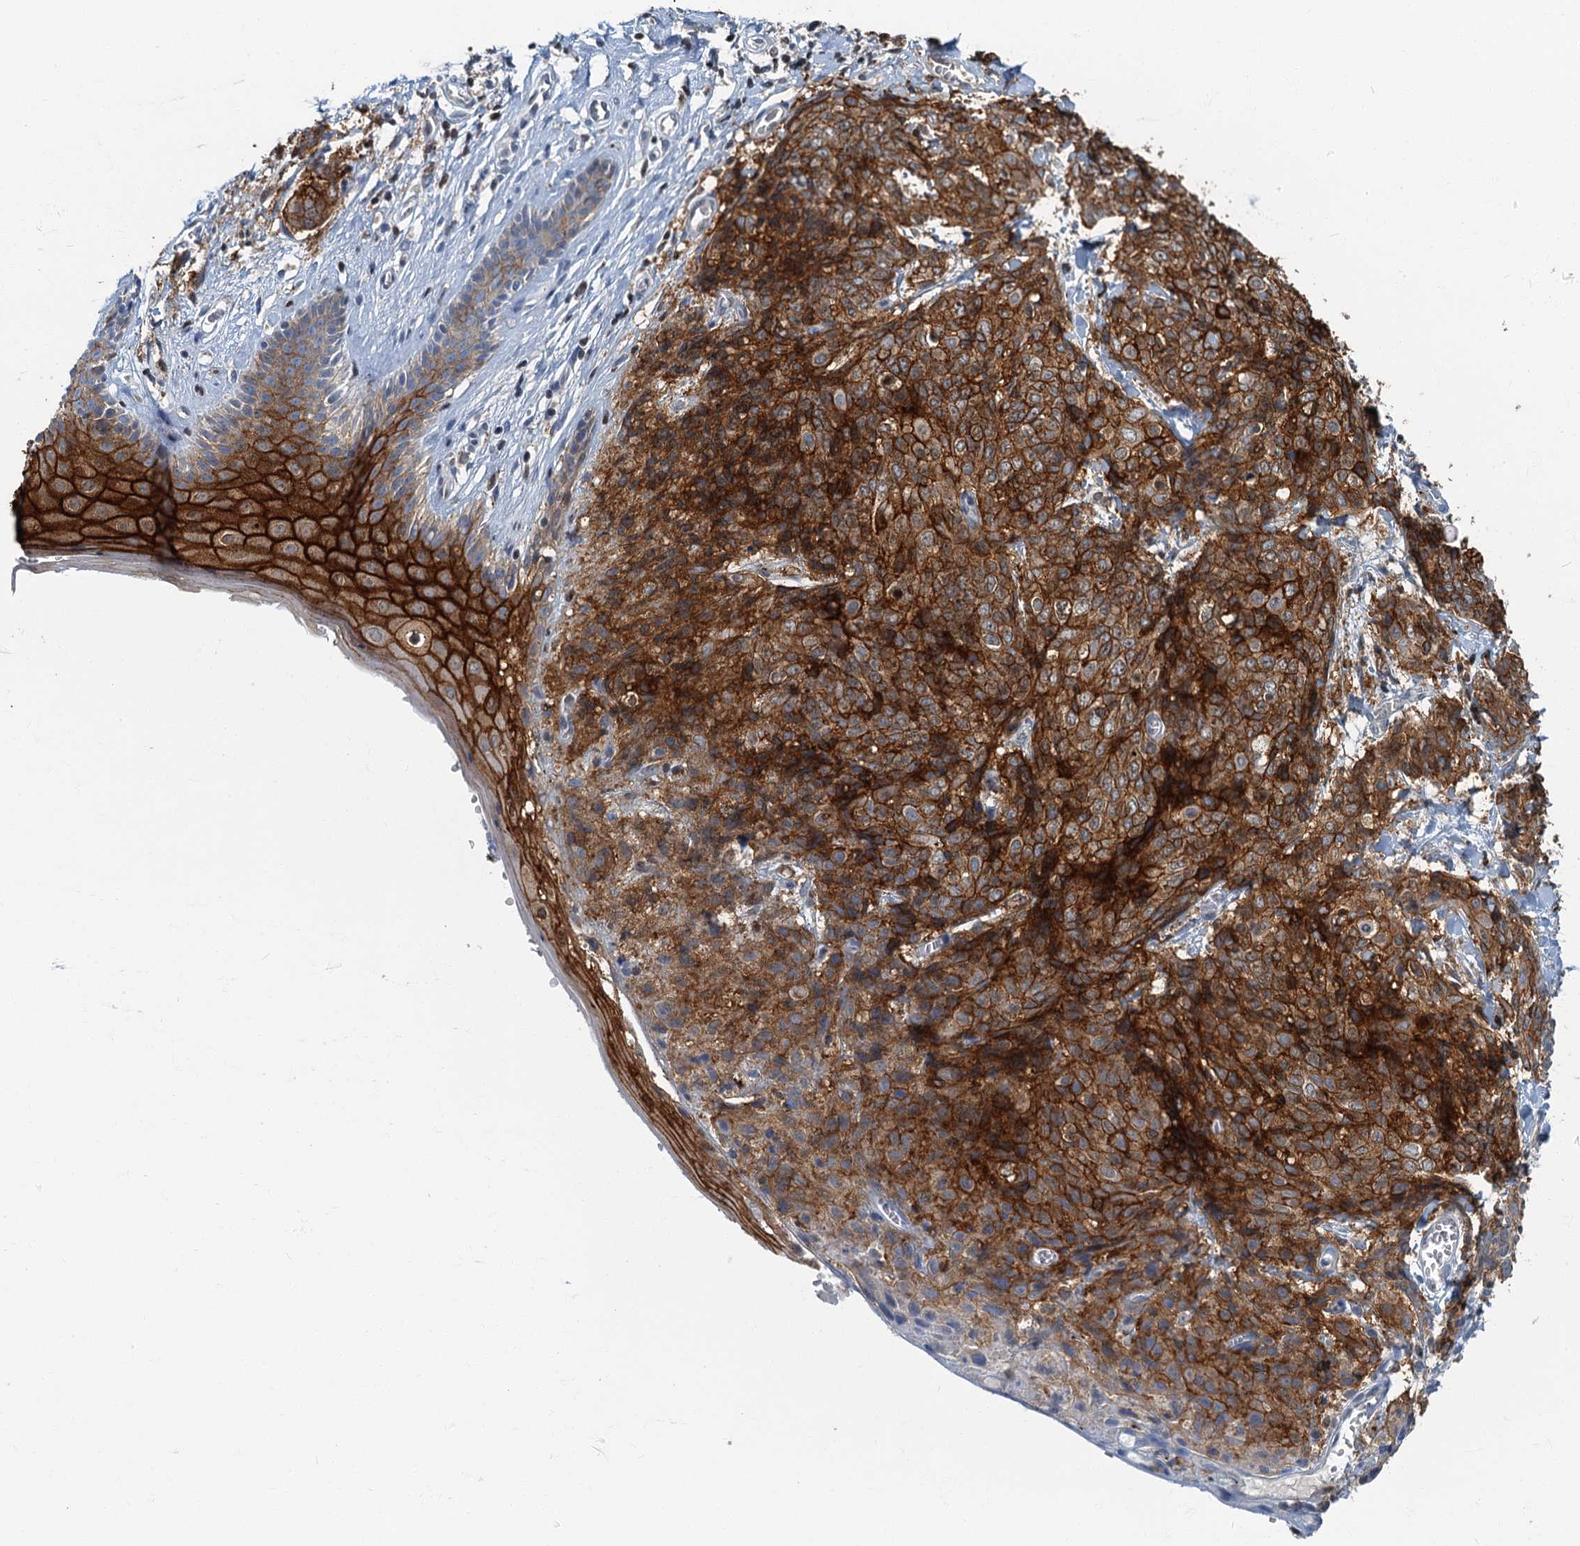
{"staining": {"intensity": "strong", "quantity": ">75%", "location": "cytoplasmic/membranous"}, "tissue": "skin cancer", "cell_type": "Tumor cells", "image_type": "cancer", "snomed": [{"axis": "morphology", "description": "Squamous cell carcinoma, NOS"}, {"axis": "topography", "description": "Skin"}, {"axis": "topography", "description": "Vulva"}], "caption": "A histopathology image of human squamous cell carcinoma (skin) stained for a protein exhibits strong cytoplasmic/membranous brown staining in tumor cells.", "gene": "LYPD3", "patient": {"sex": "female", "age": 85}}